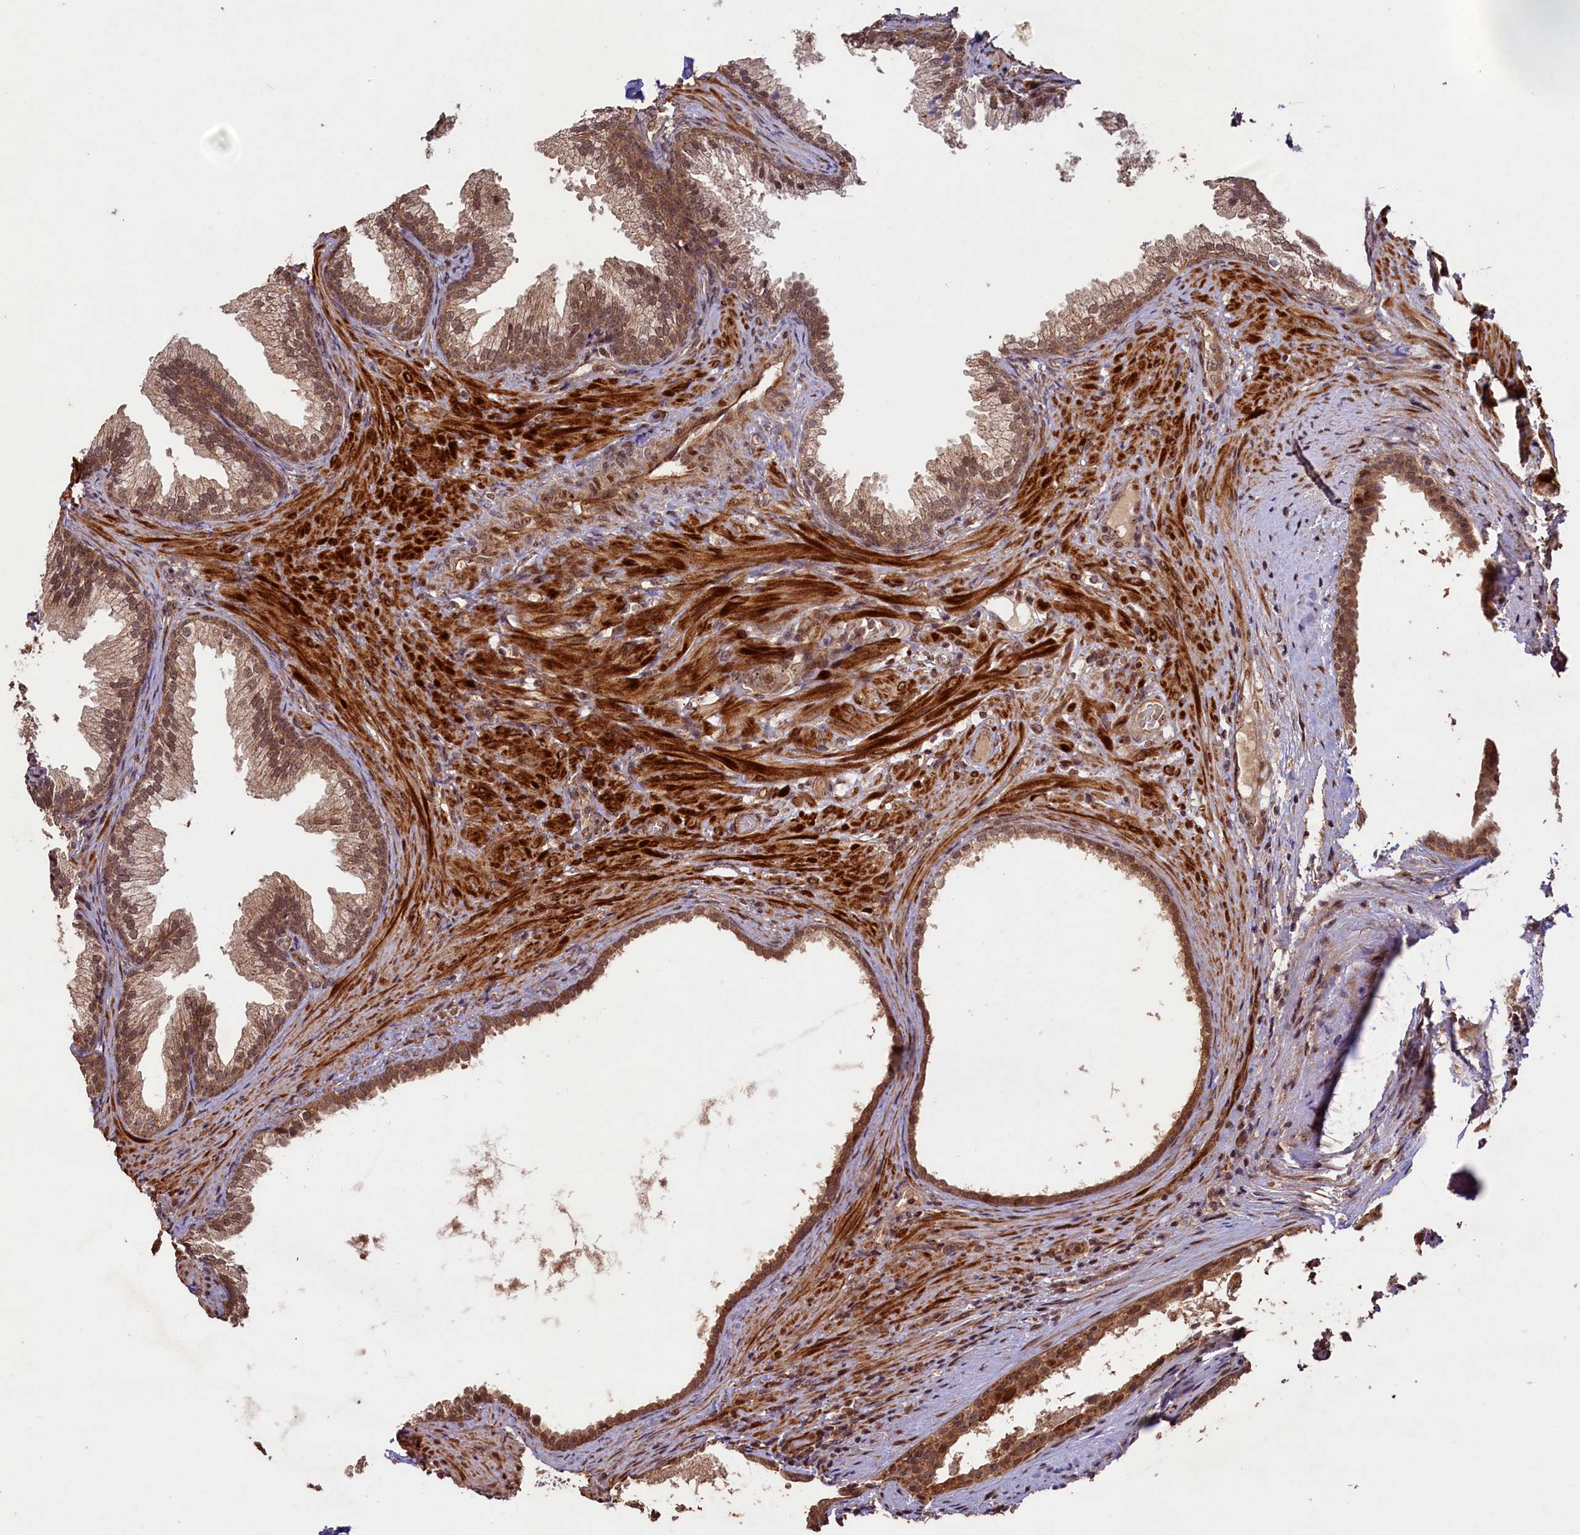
{"staining": {"intensity": "moderate", "quantity": ">75%", "location": "cytoplasmic/membranous,nuclear"}, "tissue": "prostate", "cell_type": "Glandular cells", "image_type": "normal", "snomed": [{"axis": "morphology", "description": "Normal tissue, NOS"}, {"axis": "topography", "description": "Prostate"}], "caption": "Glandular cells exhibit medium levels of moderate cytoplasmic/membranous,nuclear positivity in about >75% of cells in unremarkable human prostate. The protein of interest is shown in brown color, while the nuclei are stained blue.", "gene": "SHPRH", "patient": {"sex": "male", "age": 76}}